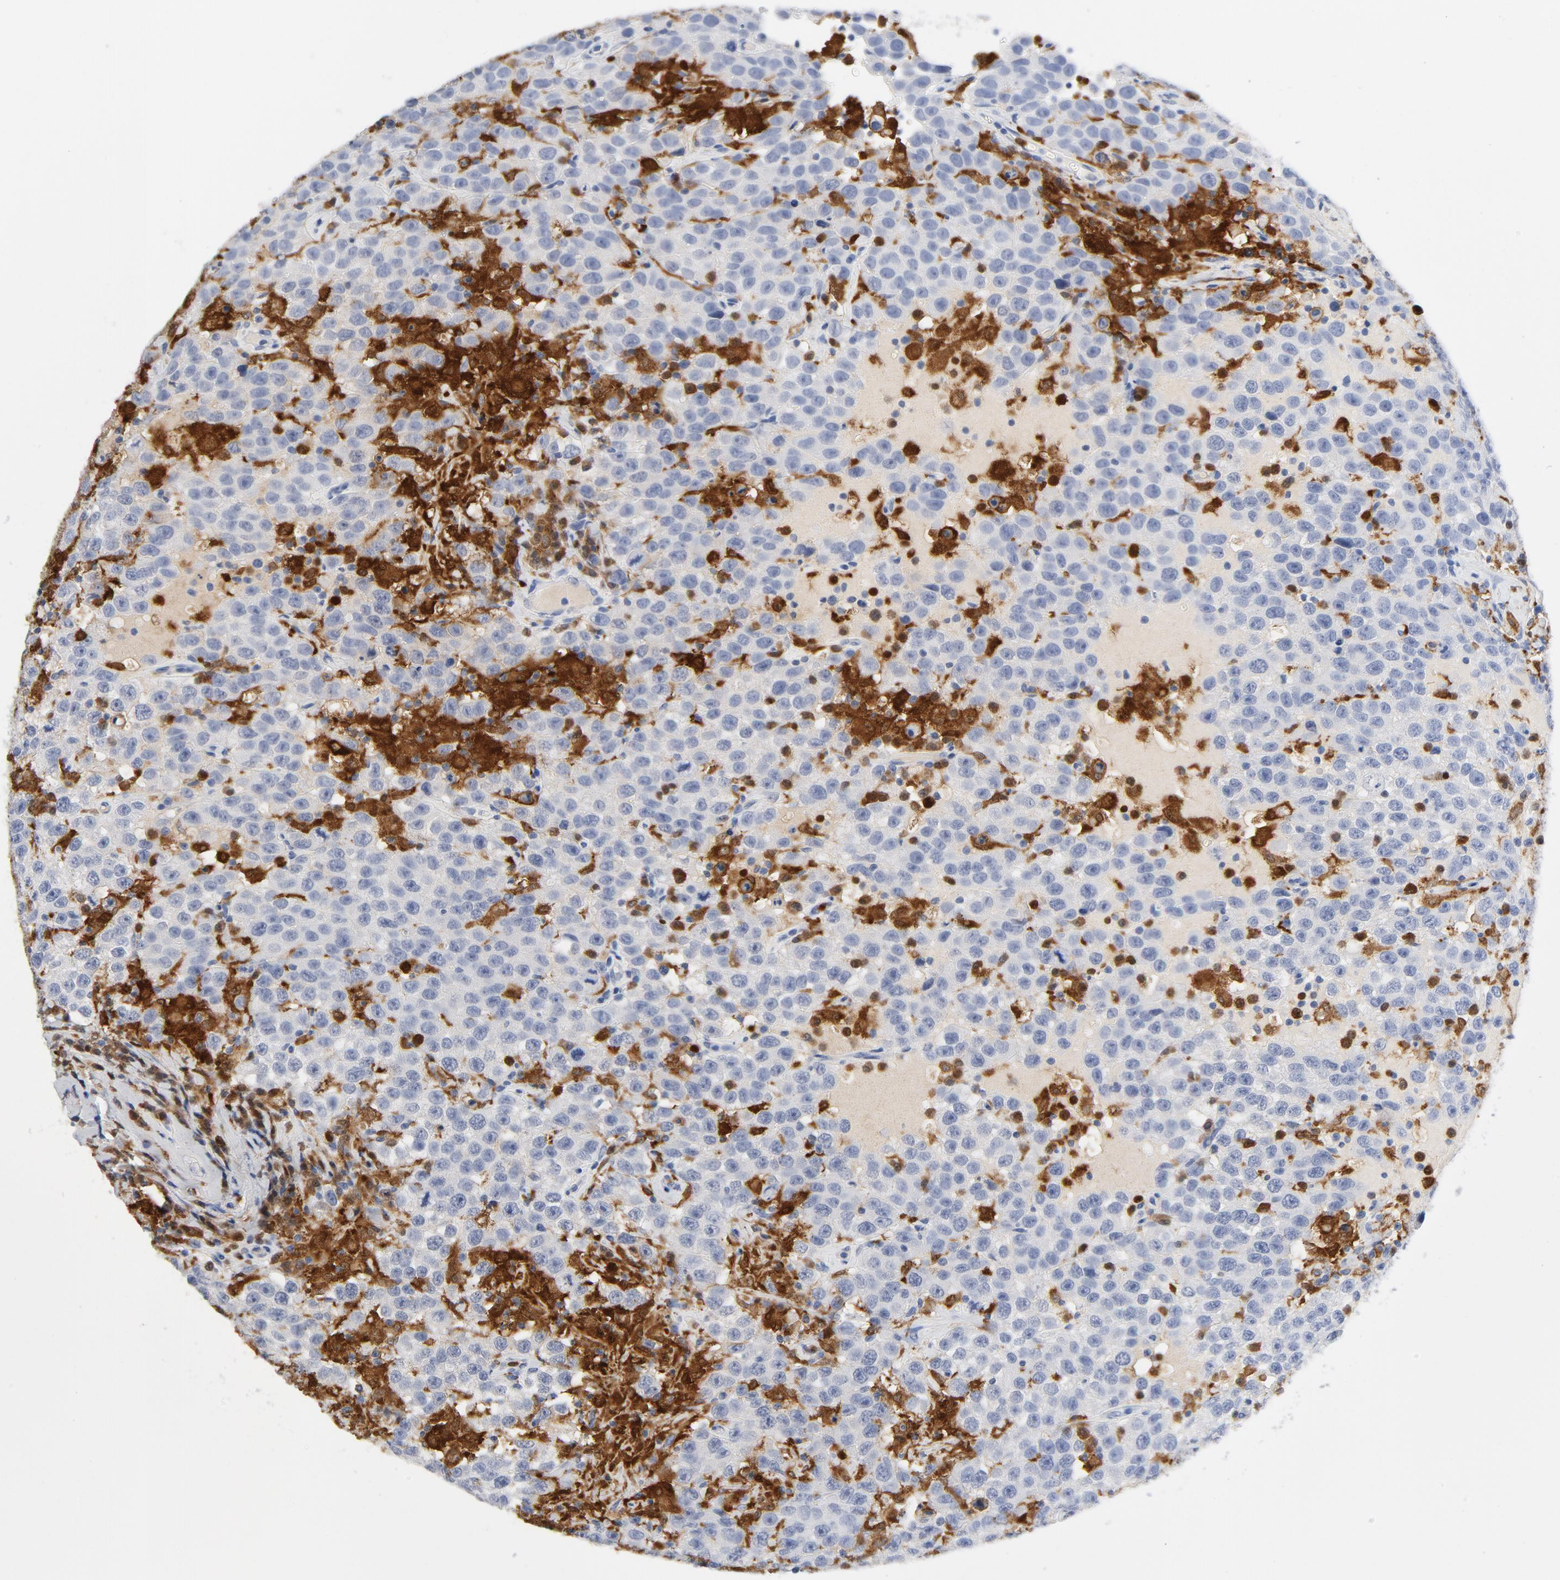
{"staining": {"intensity": "negative", "quantity": "none", "location": "none"}, "tissue": "testis cancer", "cell_type": "Tumor cells", "image_type": "cancer", "snomed": [{"axis": "morphology", "description": "Seminoma, NOS"}, {"axis": "topography", "description": "Testis"}], "caption": "This photomicrograph is of testis cancer stained with immunohistochemistry (IHC) to label a protein in brown with the nuclei are counter-stained blue. There is no expression in tumor cells.", "gene": "NCF1", "patient": {"sex": "male", "age": 41}}